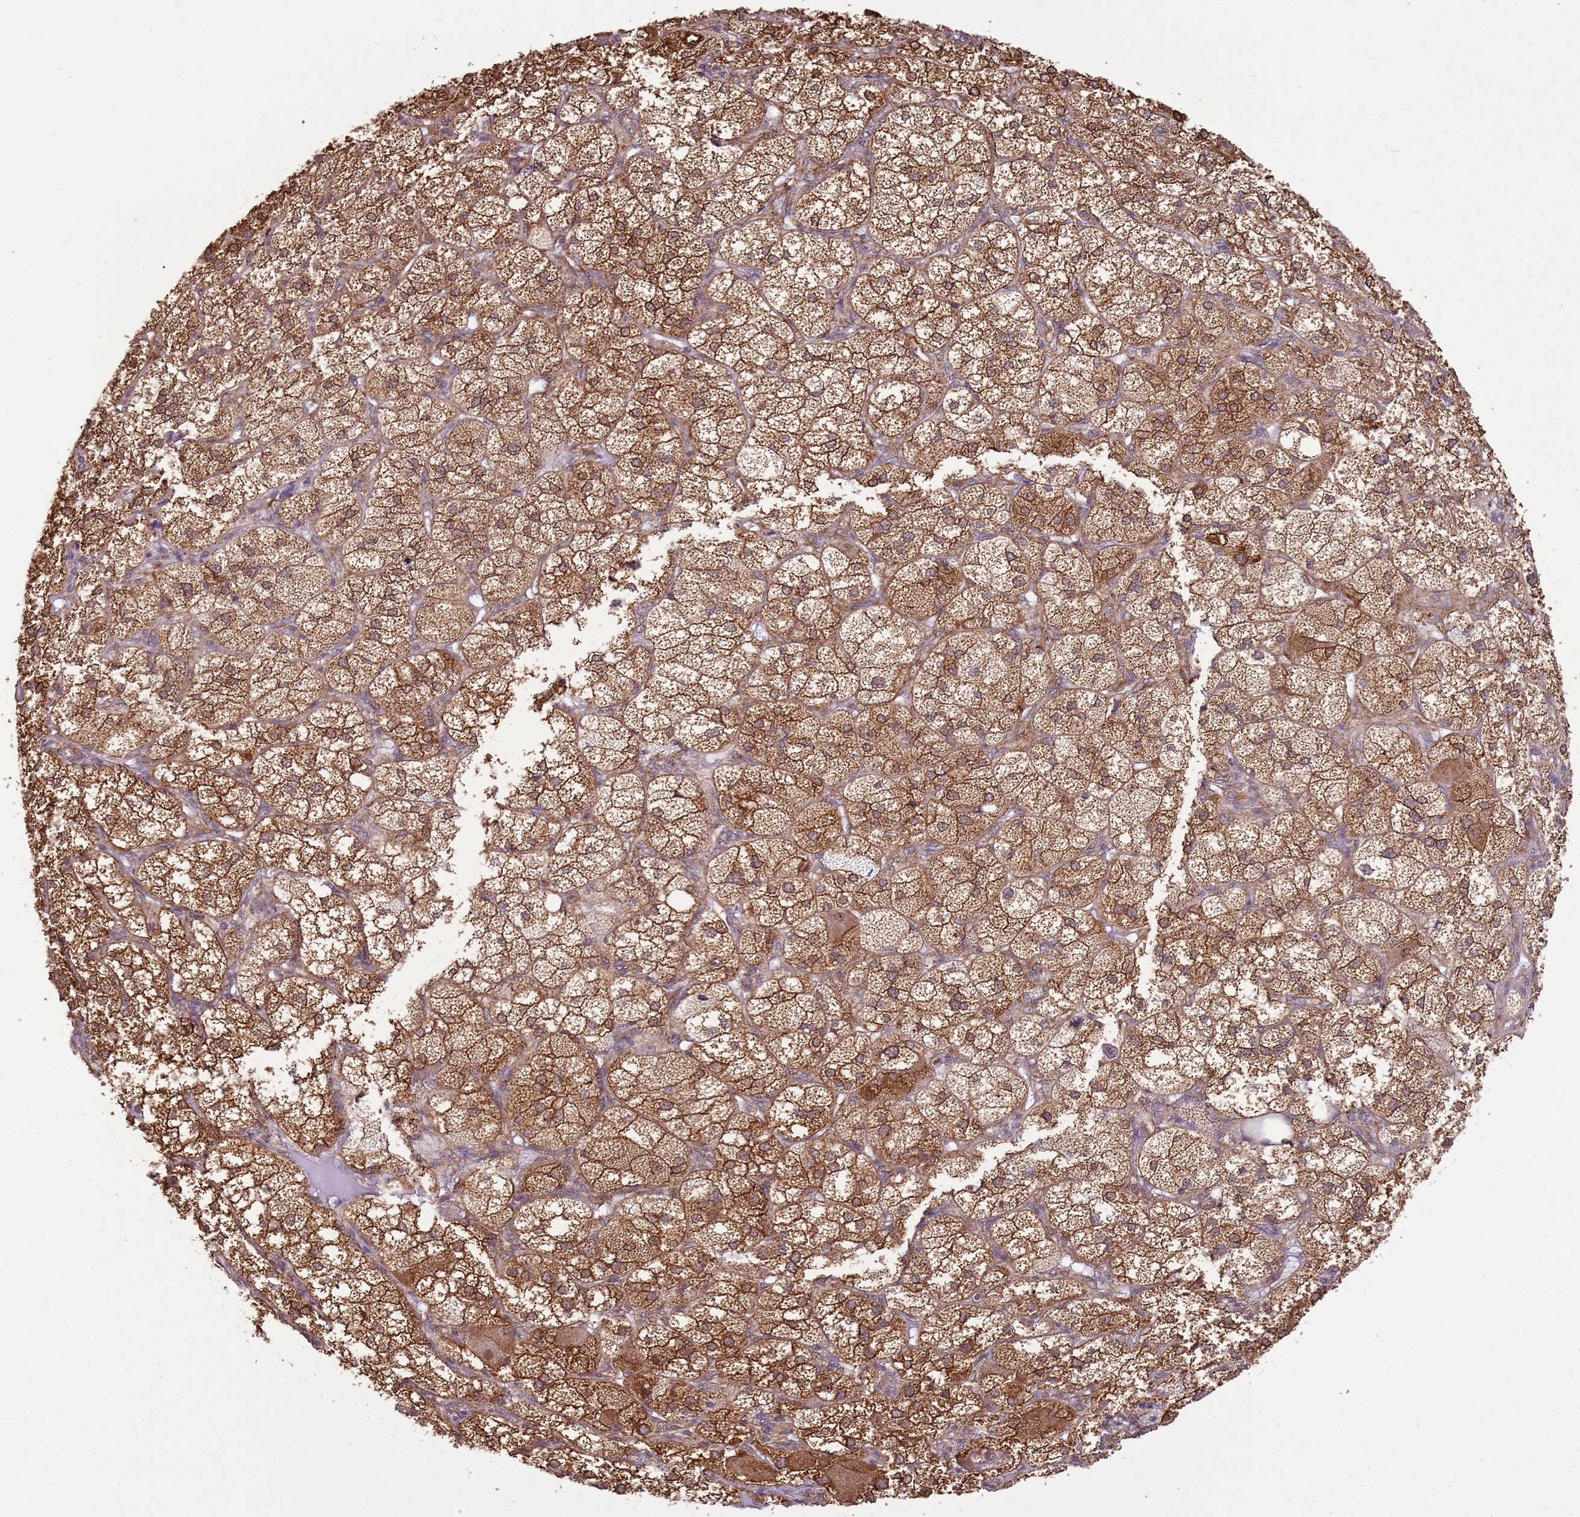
{"staining": {"intensity": "moderate", "quantity": ">75%", "location": "cytoplasmic/membranous"}, "tissue": "adrenal gland", "cell_type": "Glandular cells", "image_type": "normal", "snomed": [{"axis": "morphology", "description": "Normal tissue, NOS"}, {"axis": "topography", "description": "Adrenal gland"}], "caption": "High-magnification brightfield microscopy of unremarkable adrenal gland stained with DAB (3,3'-diaminobenzidine) (brown) and counterstained with hematoxylin (blue). glandular cells exhibit moderate cytoplasmic/membranous positivity is appreciated in approximately>75% of cells.", "gene": "GABRE", "patient": {"sex": "female", "age": 61}}